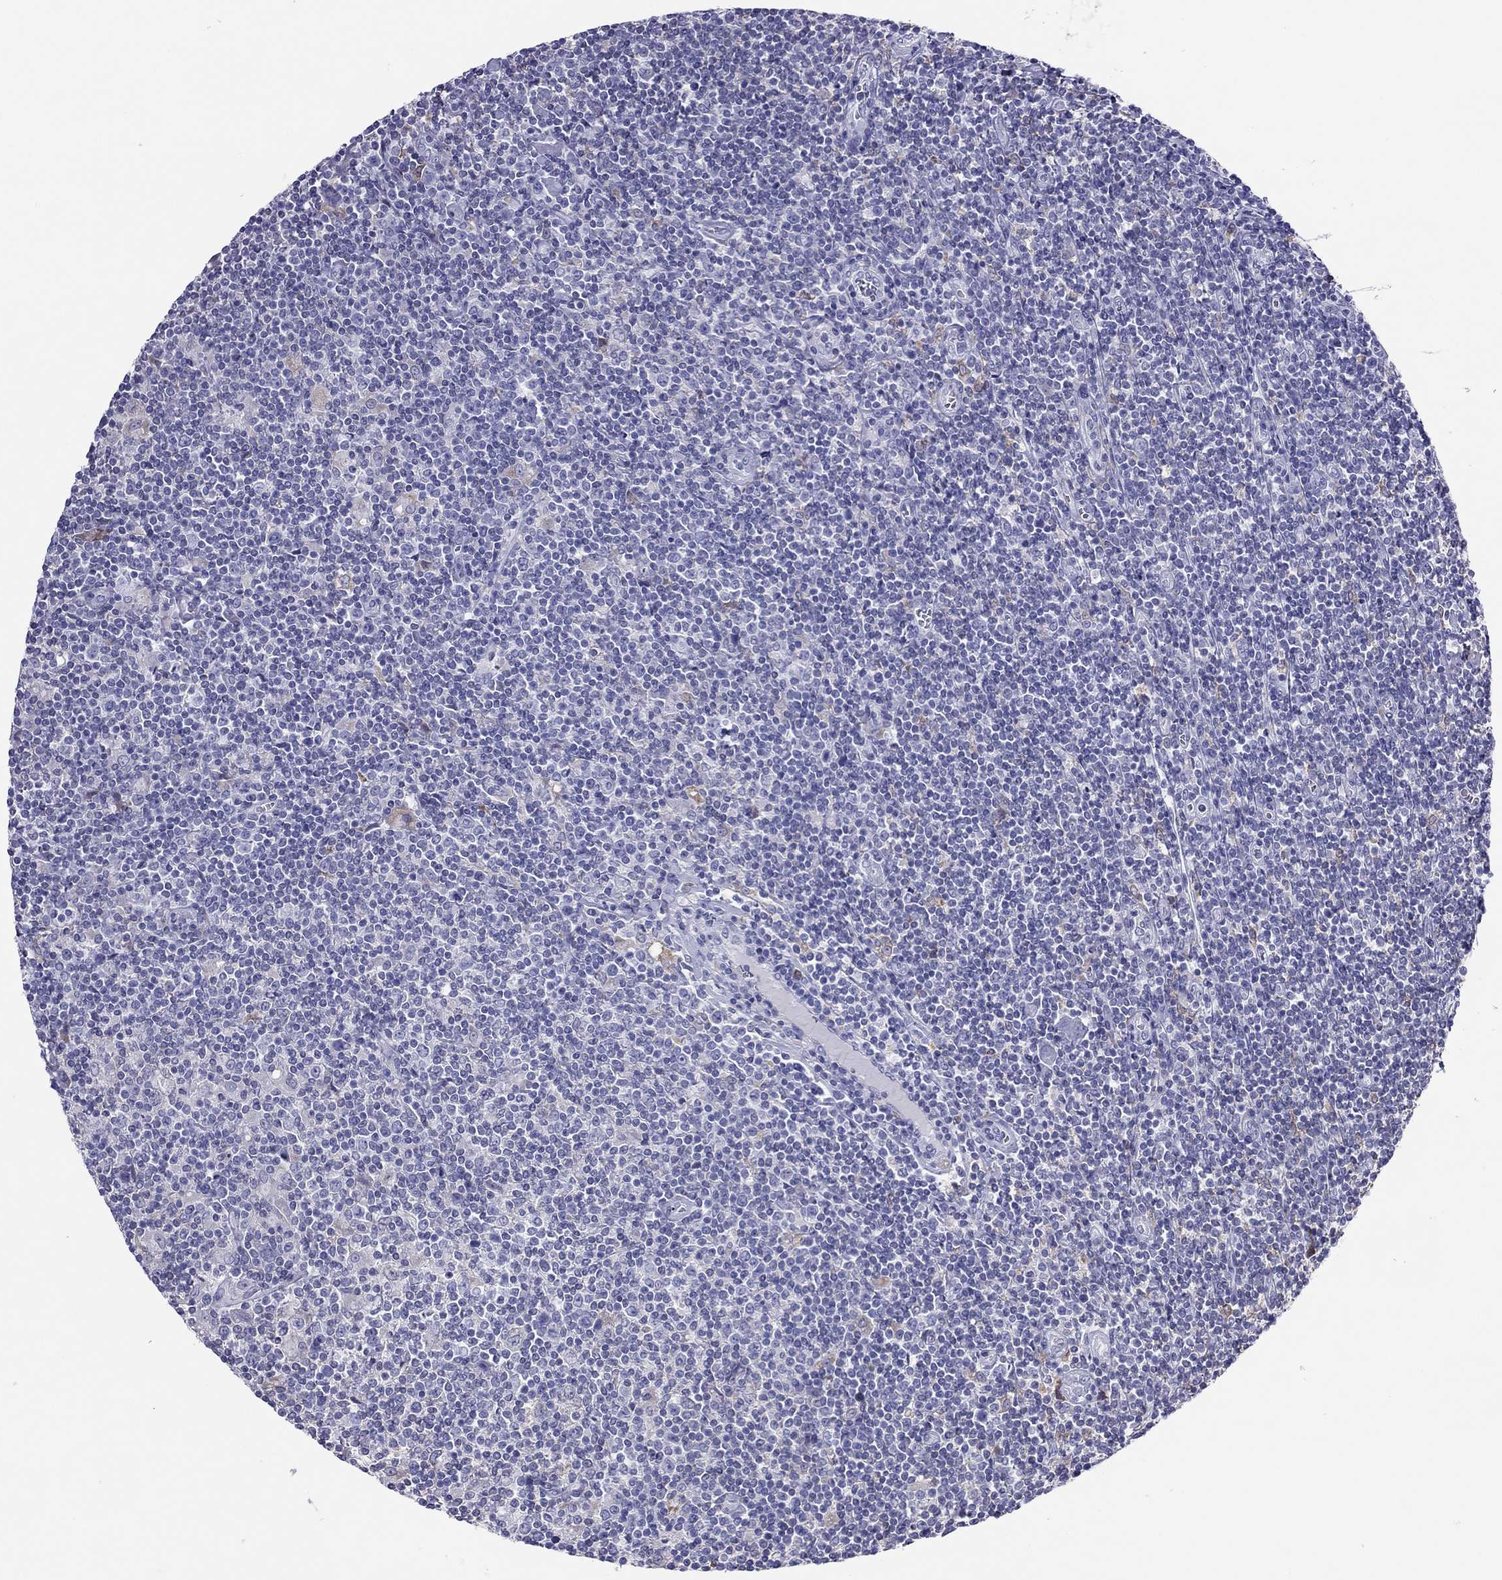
{"staining": {"intensity": "negative", "quantity": "none", "location": "none"}, "tissue": "lymphoma", "cell_type": "Tumor cells", "image_type": "cancer", "snomed": [{"axis": "morphology", "description": "Hodgkin's disease, NOS"}, {"axis": "topography", "description": "Lymph node"}], "caption": "Immunohistochemistry (IHC) micrograph of neoplastic tissue: human lymphoma stained with DAB (3,3'-diaminobenzidine) shows no significant protein positivity in tumor cells. Nuclei are stained in blue.", "gene": "SLC46A2", "patient": {"sex": "male", "age": 40}}